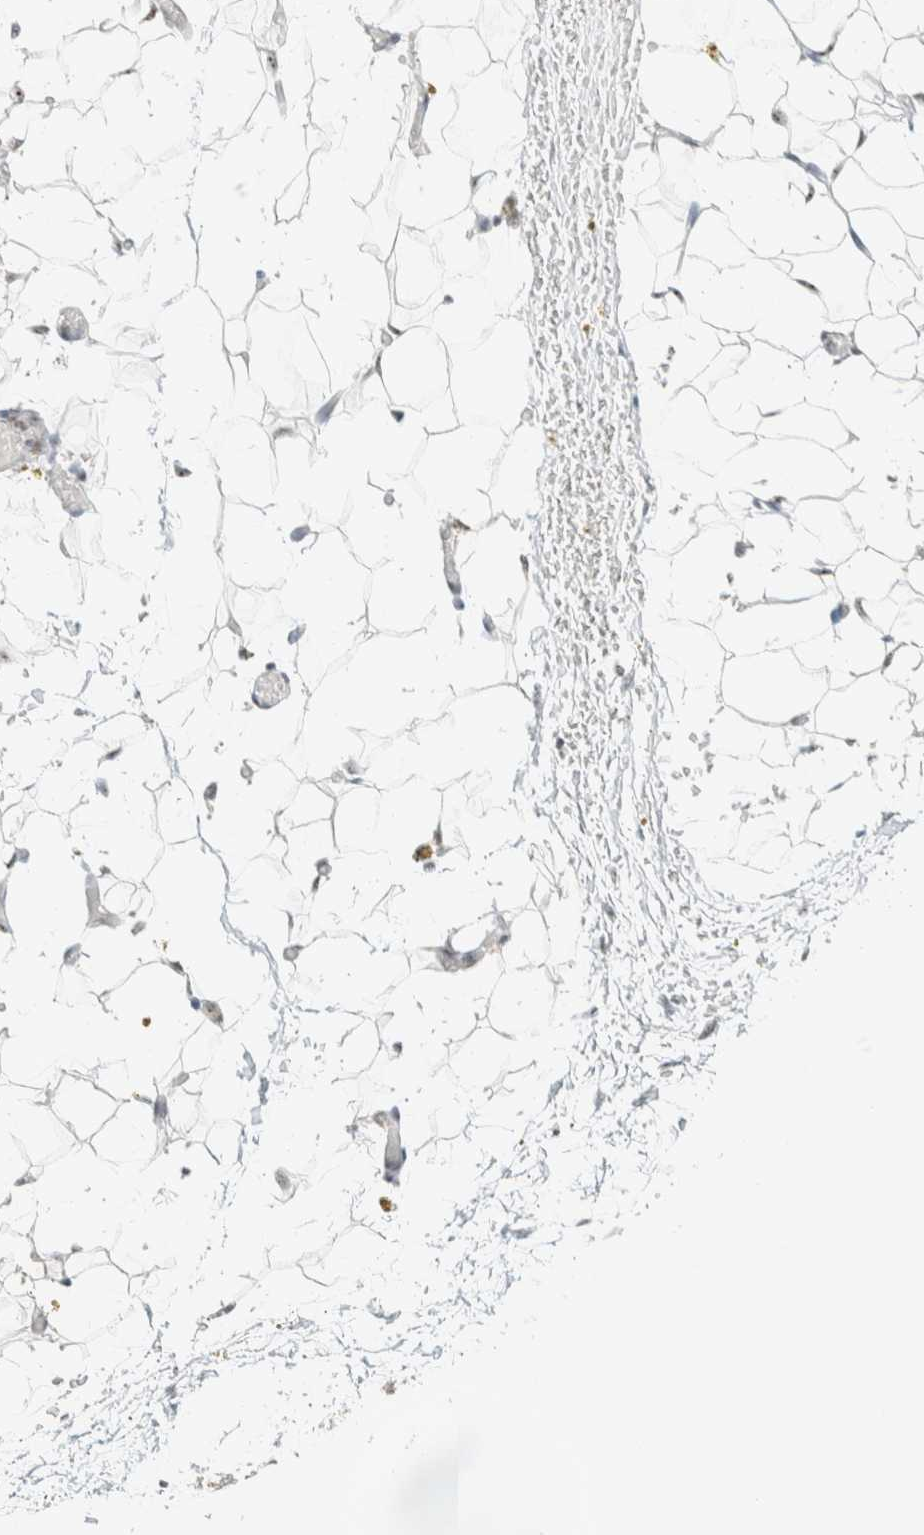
{"staining": {"intensity": "negative", "quantity": "none", "location": "none"}, "tissue": "adipose tissue", "cell_type": "Adipocytes", "image_type": "normal", "snomed": [{"axis": "morphology", "description": "Normal tissue, NOS"}, {"axis": "topography", "description": "Kidney"}, {"axis": "topography", "description": "Peripheral nerve tissue"}], "caption": "Immunohistochemistry (IHC) of benign human adipose tissue demonstrates no expression in adipocytes. (Immunohistochemistry (IHC), brightfield microscopy, high magnification).", "gene": "SON", "patient": {"sex": "male", "age": 7}}